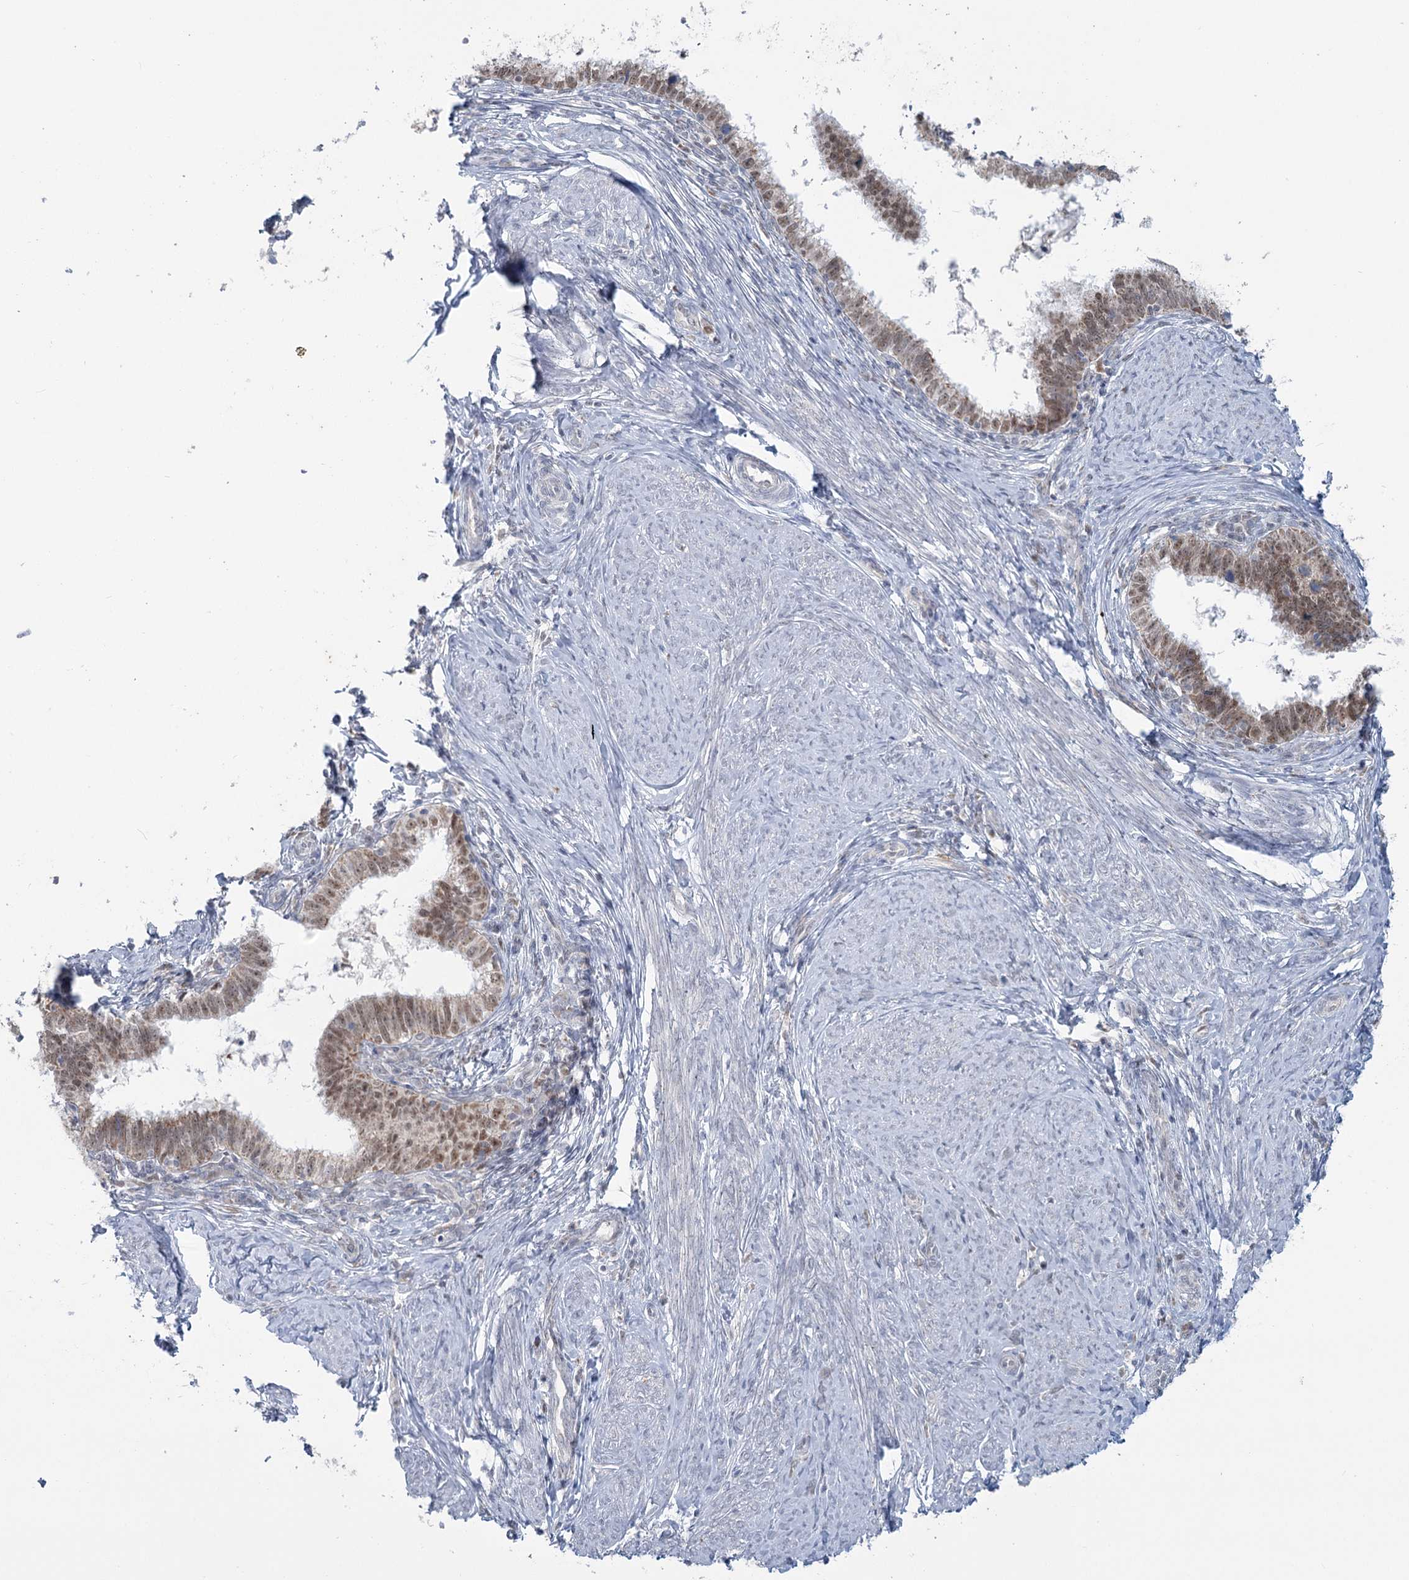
{"staining": {"intensity": "moderate", "quantity": ">75%", "location": "nuclear"}, "tissue": "cervical cancer", "cell_type": "Tumor cells", "image_type": "cancer", "snomed": [{"axis": "morphology", "description": "Adenocarcinoma, NOS"}, {"axis": "topography", "description": "Cervix"}], "caption": "IHC photomicrograph of cervical cancer stained for a protein (brown), which exhibits medium levels of moderate nuclear expression in approximately >75% of tumor cells.", "gene": "MTG1", "patient": {"sex": "female", "age": 36}}